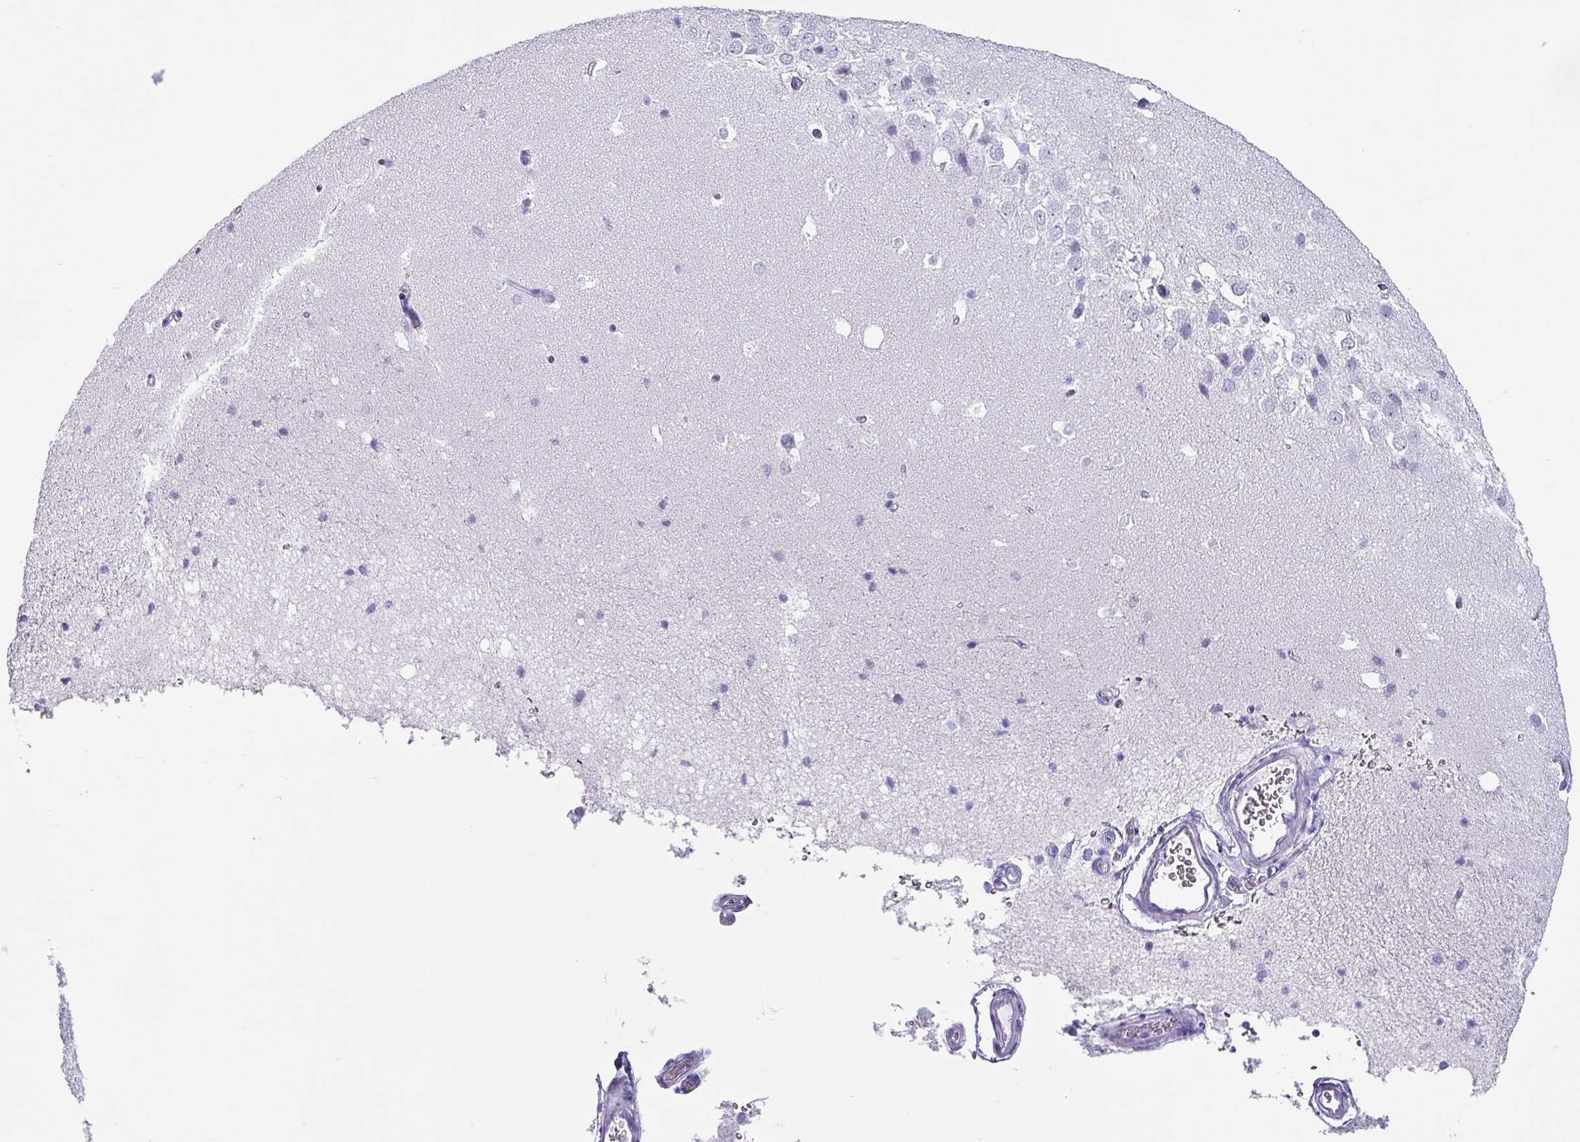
{"staining": {"intensity": "negative", "quantity": "none", "location": "none"}, "tissue": "hippocampus", "cell_type": "Glial cells", "image_type": "normal", "snomed": [{"axis": "morphology", "description": "Normal tissue, NOS"}, {"axis": "topography", "description": "Hippocampus"}], "caption": "The micrograph shows no staining of glial cells in normal hippocampus. Nuclei are stained in blue.", "gene": "KRT6A", "patient": {"sex": "male", "age": 37}}